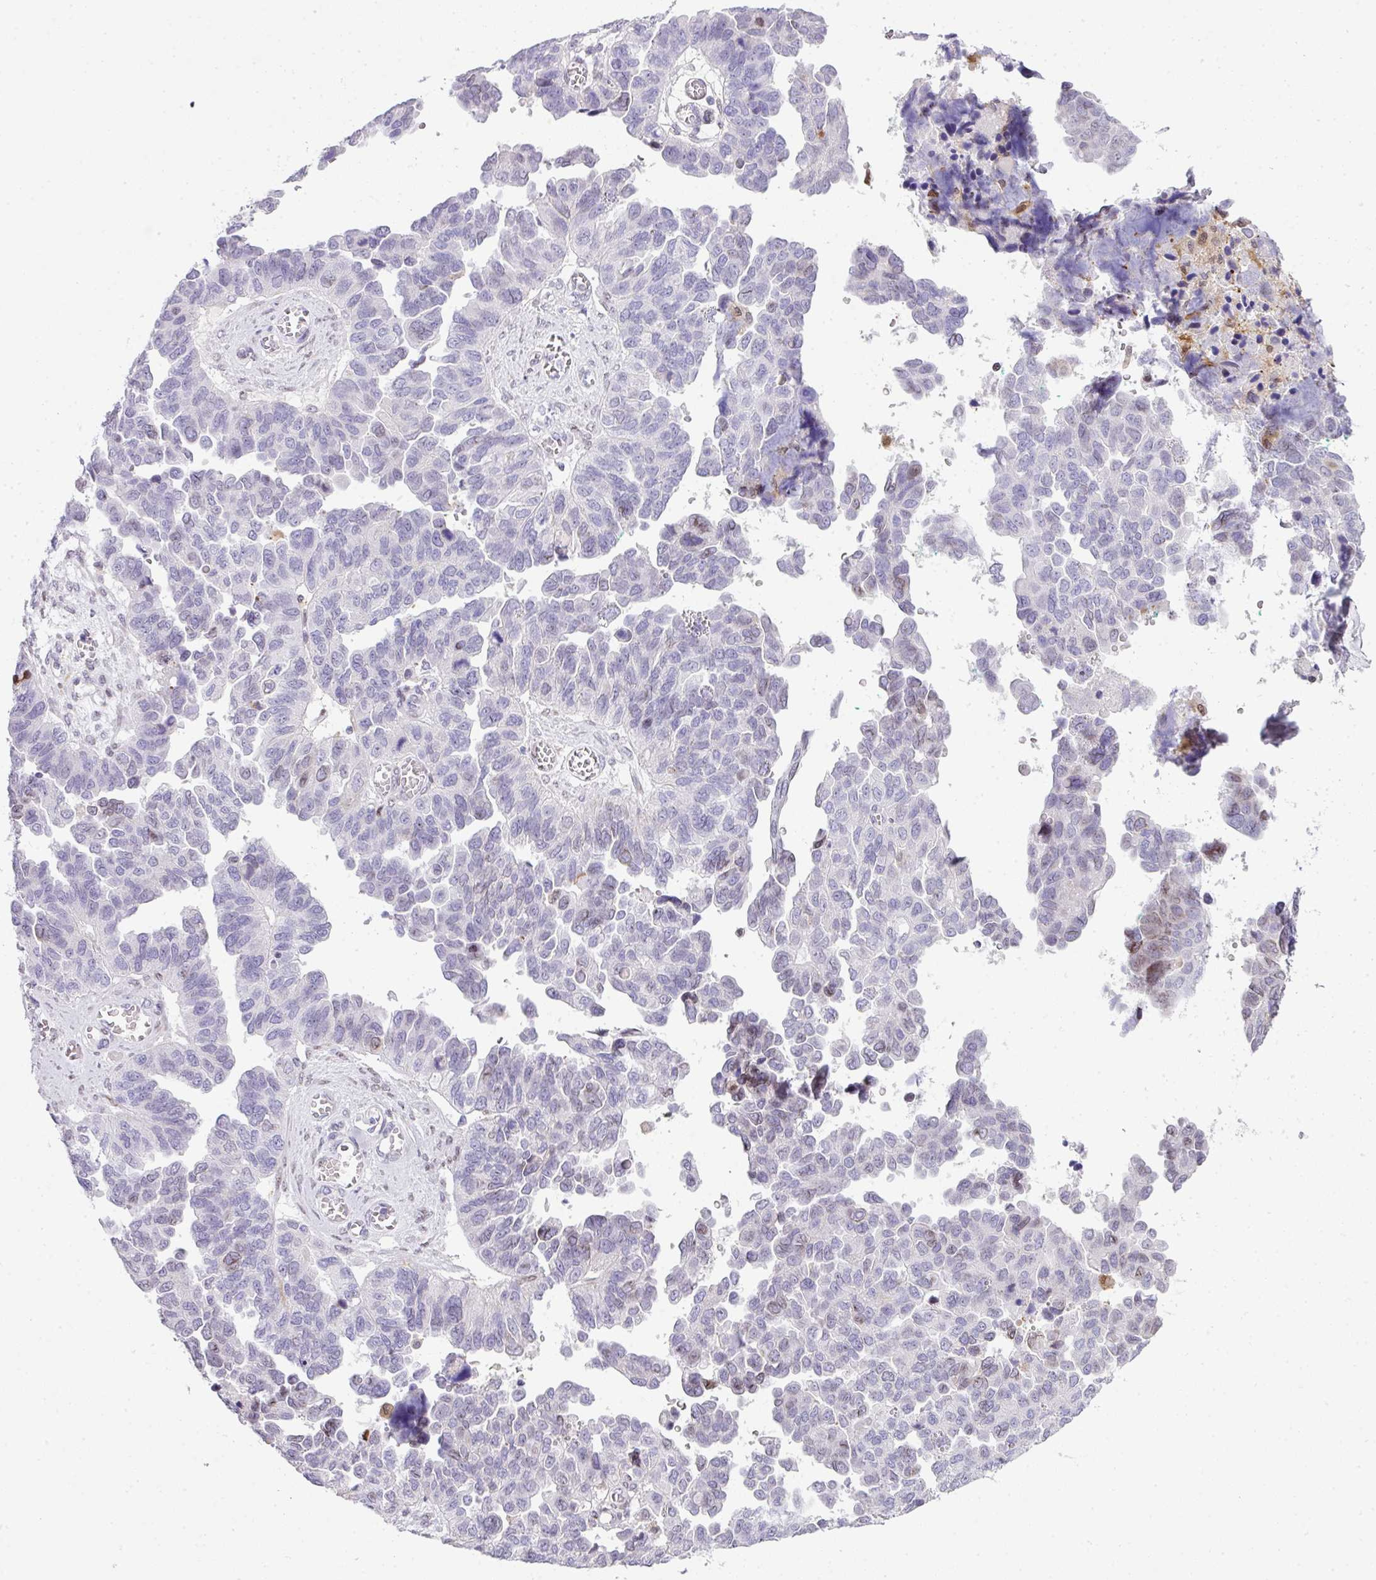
{"staining": {"intensity": "negative", "quantity": "none", "location": "none"}, "tissue": "ovarian cancer", "cell_type": "Tumor cells", "image_type": "cancer", "snomed": [{"axis": "morphology", "description": "Cystadenocarcinoma, serous, NOS"}, {"axis": "topography", "description": "Ovary"}], "caption": "This is a histopathology image of immunohistochemistry staining of ovarian serous cystadenocarcinoma, which shows no positivity in tumor cells.", "gene": "PLK1", "patient": {"sex": "female", "age": 64}}